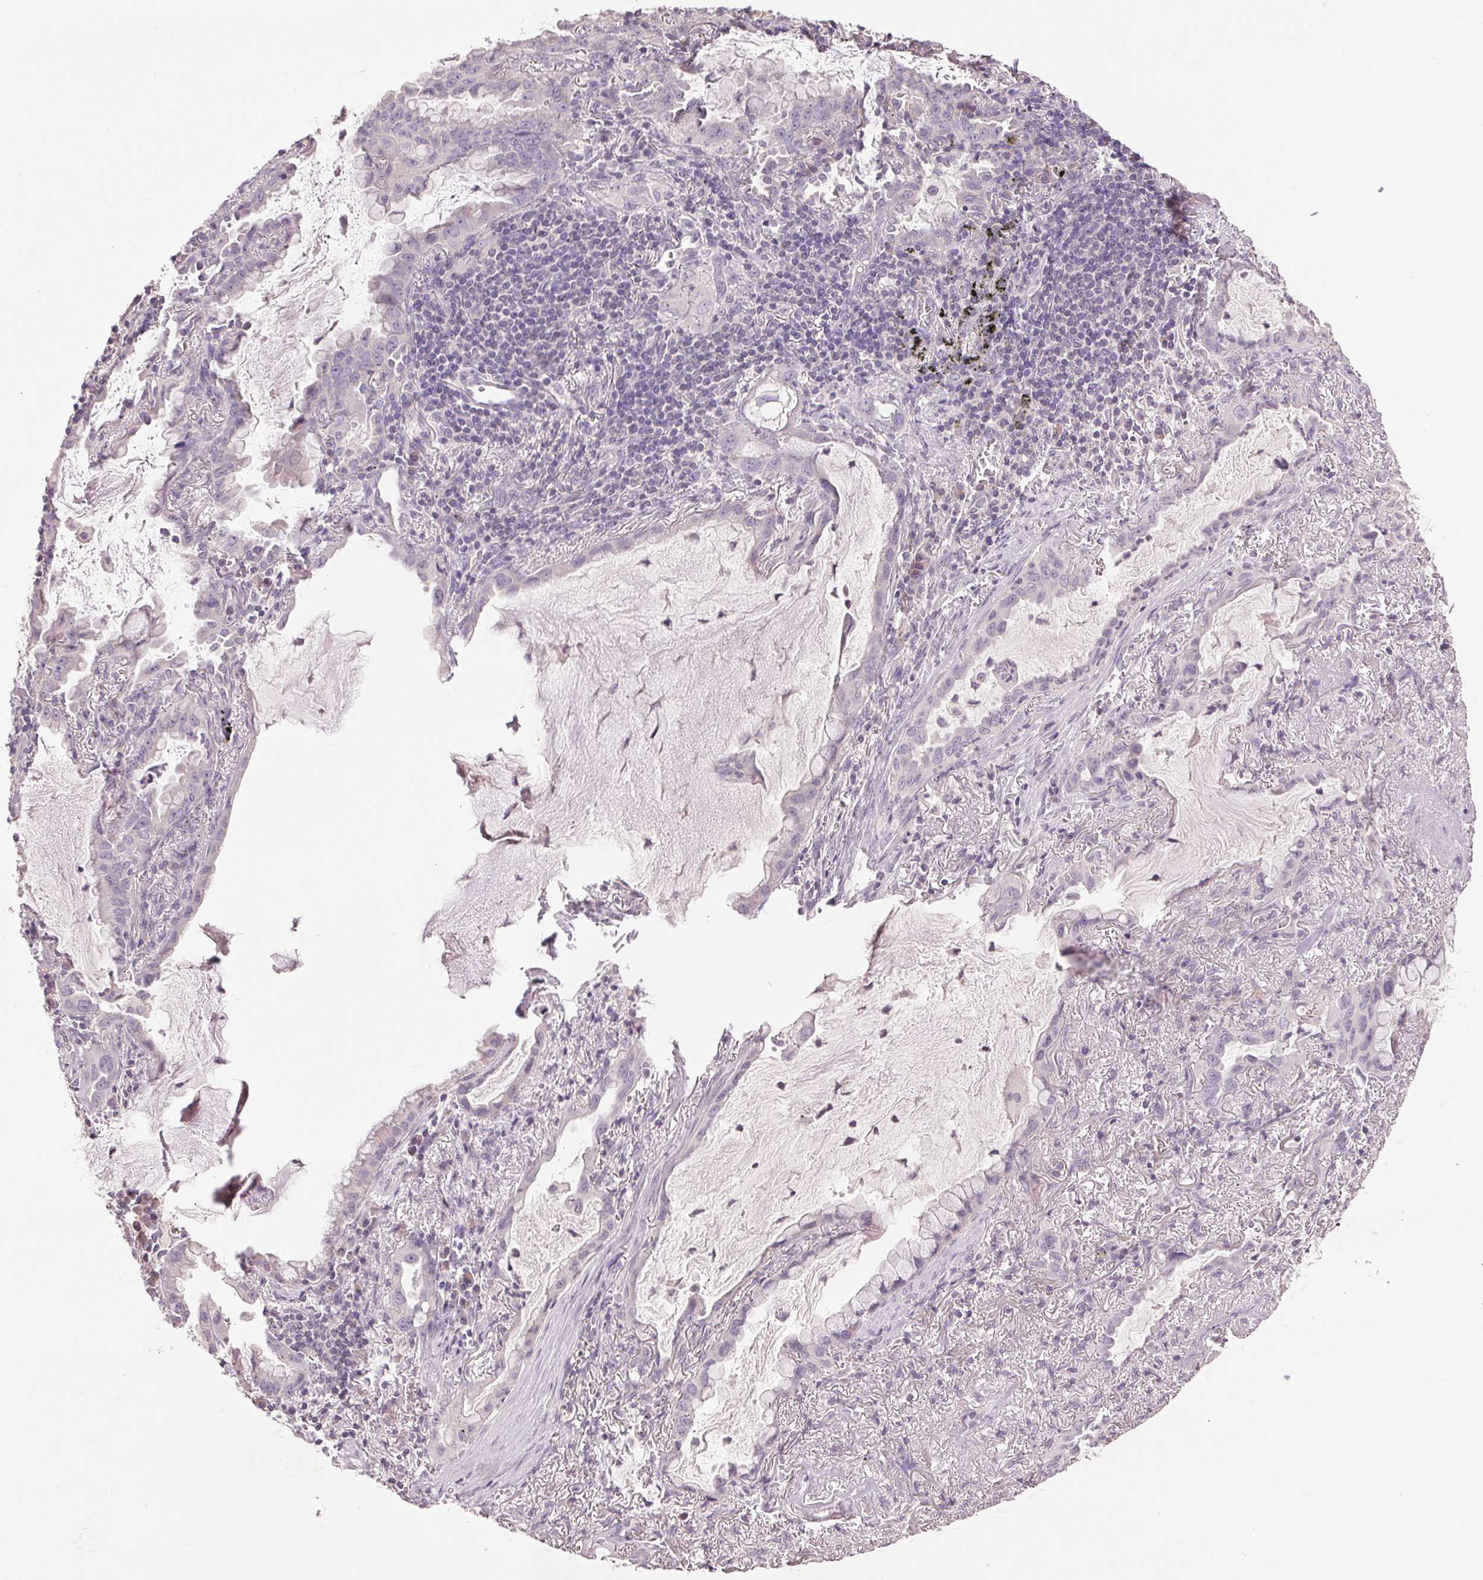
{"staining": {"intensity": "negative", "quantity": "none", "location": "none"}, "tissue": "lung cancer", "cell_type": "Tumor cells", "image_type": "cancer", "snomed": [{"axis": "morphology", "description": "Adenocarcinoma, NOS"}, {"axis": "topography", "description": "Lung"}], "caption": "Tumor cells are negative for brown protein staining in lung adenocarcinoma.", "gene": "FXYD4", "patient": {"sex": "male", "age": 65}}